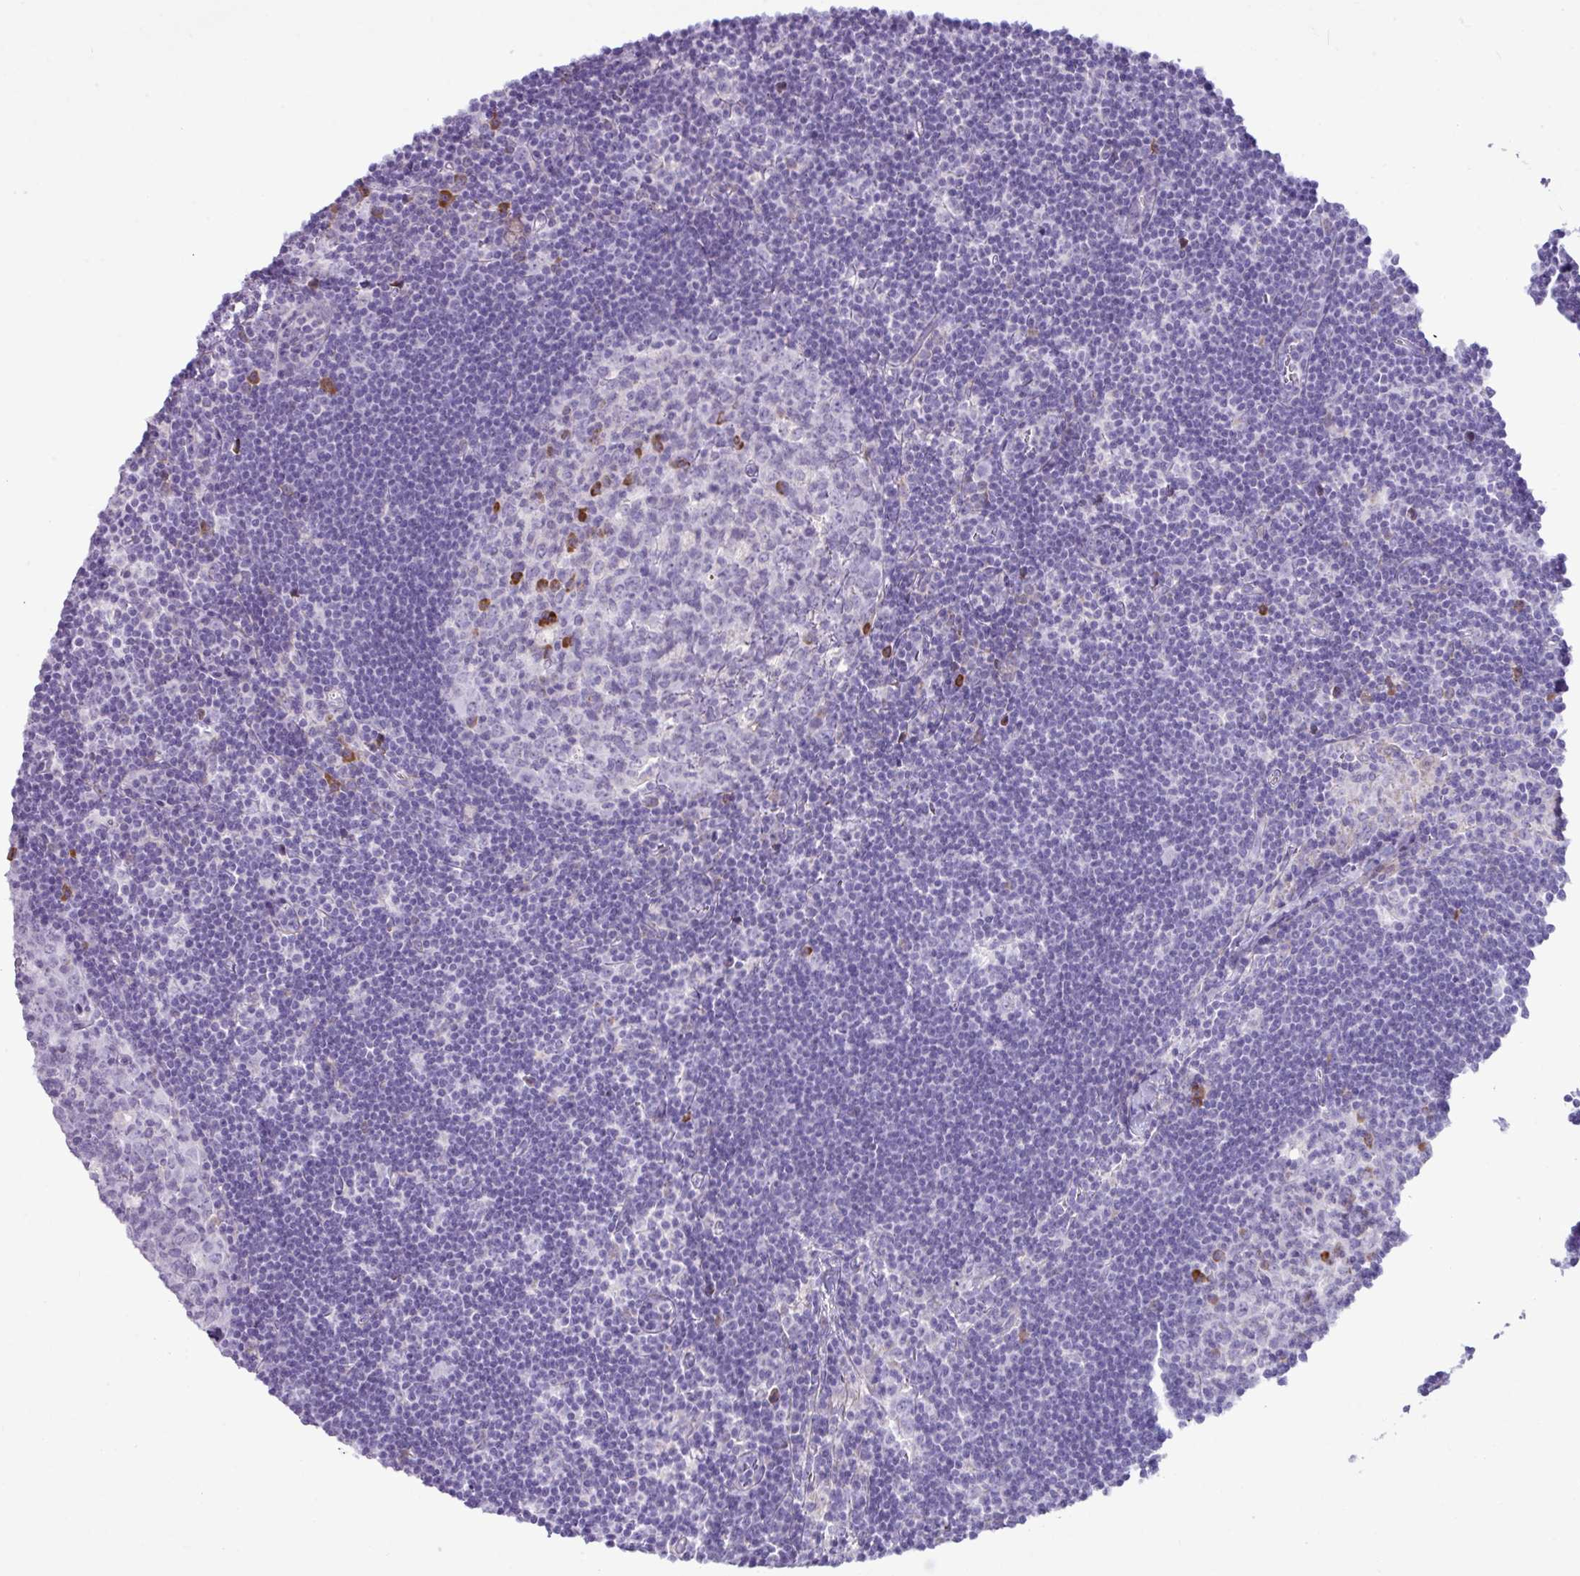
{"staining": {"intensity": "strong", "quantity": "<25%", "location": "cytoplasmic/membranous"}, "tissue": "lymph node", "cell_type": "Germinal center cells", "image_type": "normal", "snomed": [{"axis": "morphology", "description": "Normal tissue, NOS"}, {"axis": "topography", "description": "Lymph node"}], "caption": "Protein expression analysis of normal lymph node displays strong cytoplasmic/membranous staining in approximately <25% of germinal center cells. The staining was performed using DAB (3,3'-diaminobenzidine), with brown indicating positive protein expression. Nuclei are stained blue with hematoxylin.", "gene": "RGS21", "patient": {"sex": "female", "age": 29}}